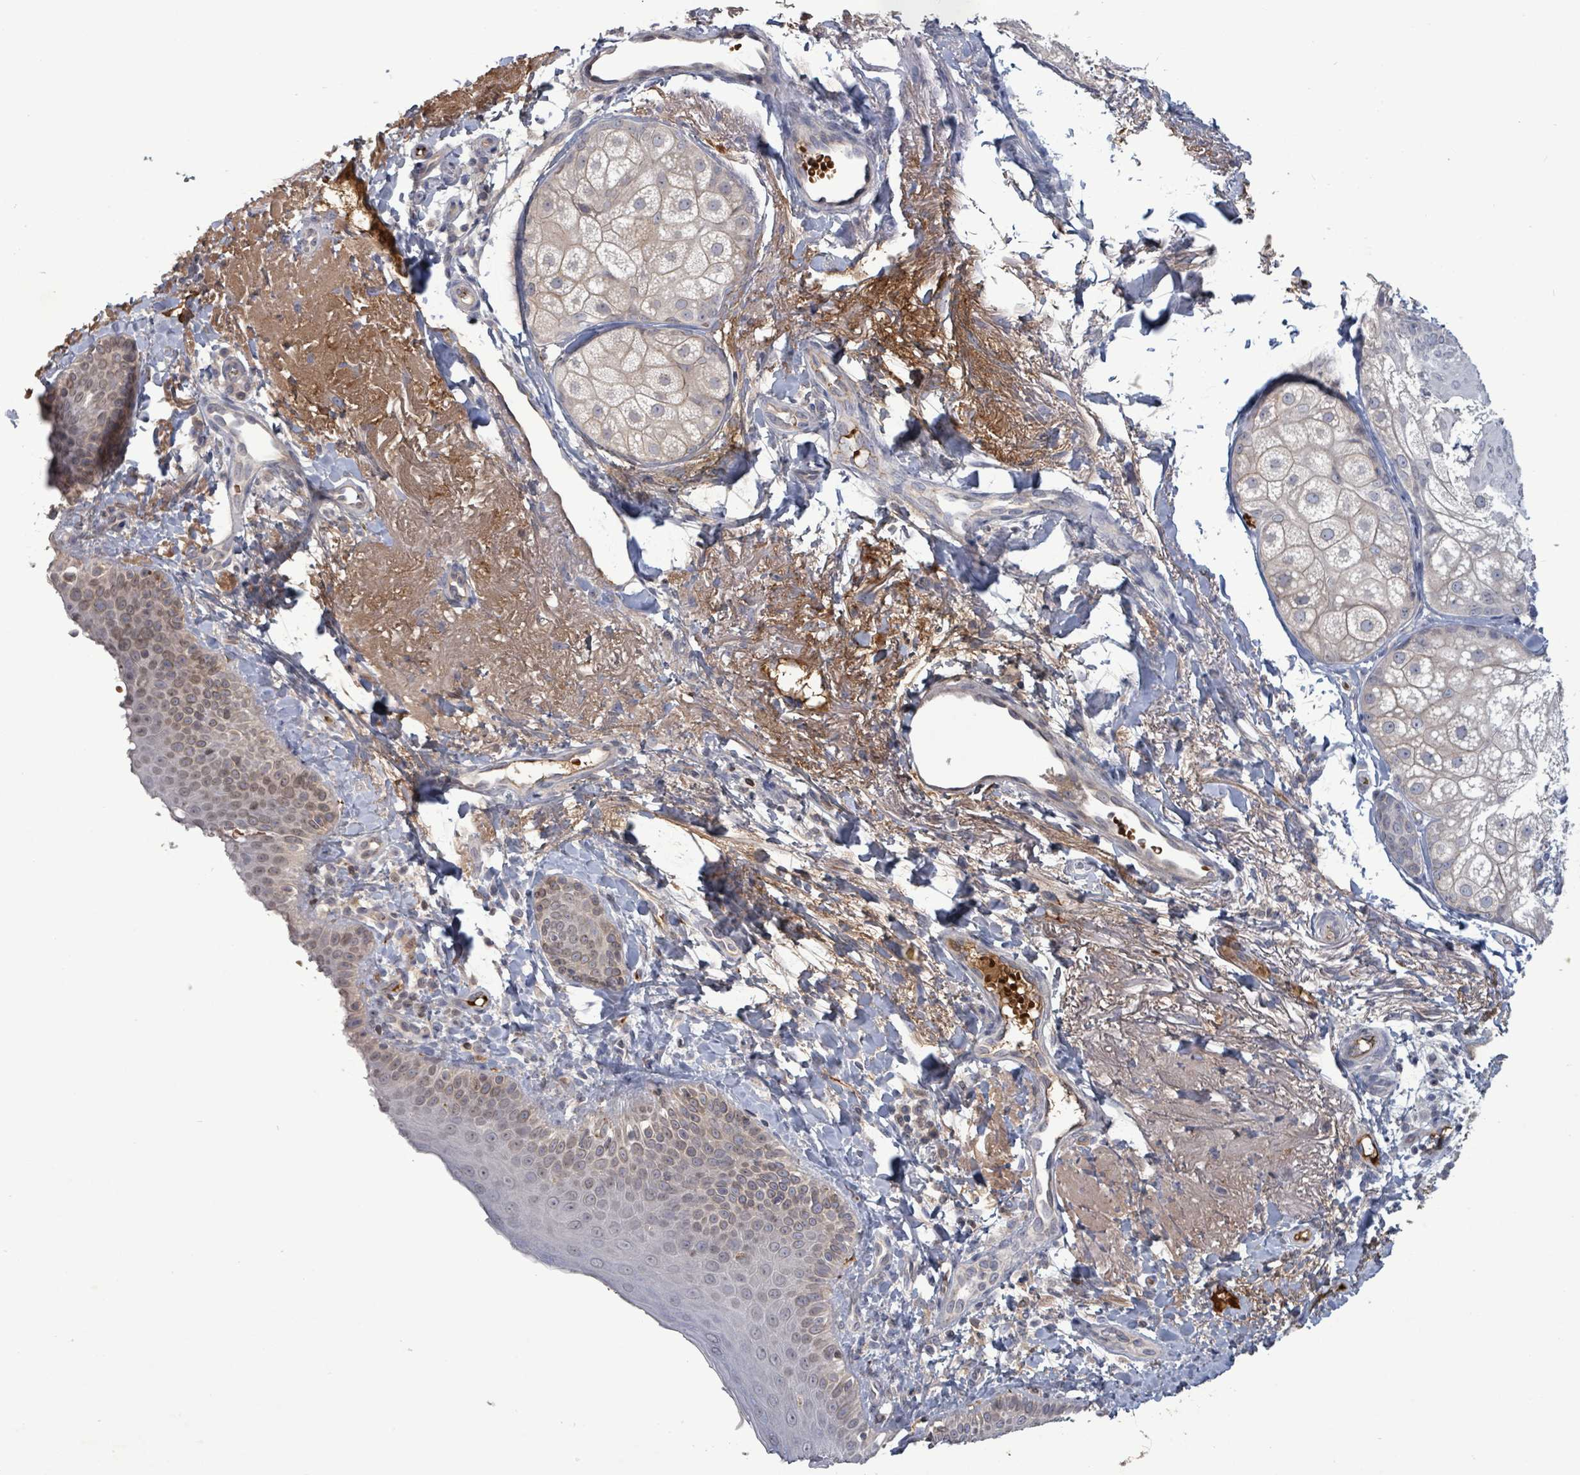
{"staining": {"intensity": "negative", "quantity": "none", "location": "none"}, "tissue": "skin", "cell_type": "Fibroblasts", "image_type": "normal", "snomed": [{"axis": "morphology", "description": "Normal tissue, NOS"}, {"axis": "topography", "description": "Skin"}], "caption": "This is an immunohistochemistry (IHC) micrograph of normal skin. There is no staining in fibroblasts.", "gene": "GRM8", "patient": {"sex": "male", "age": 57}}